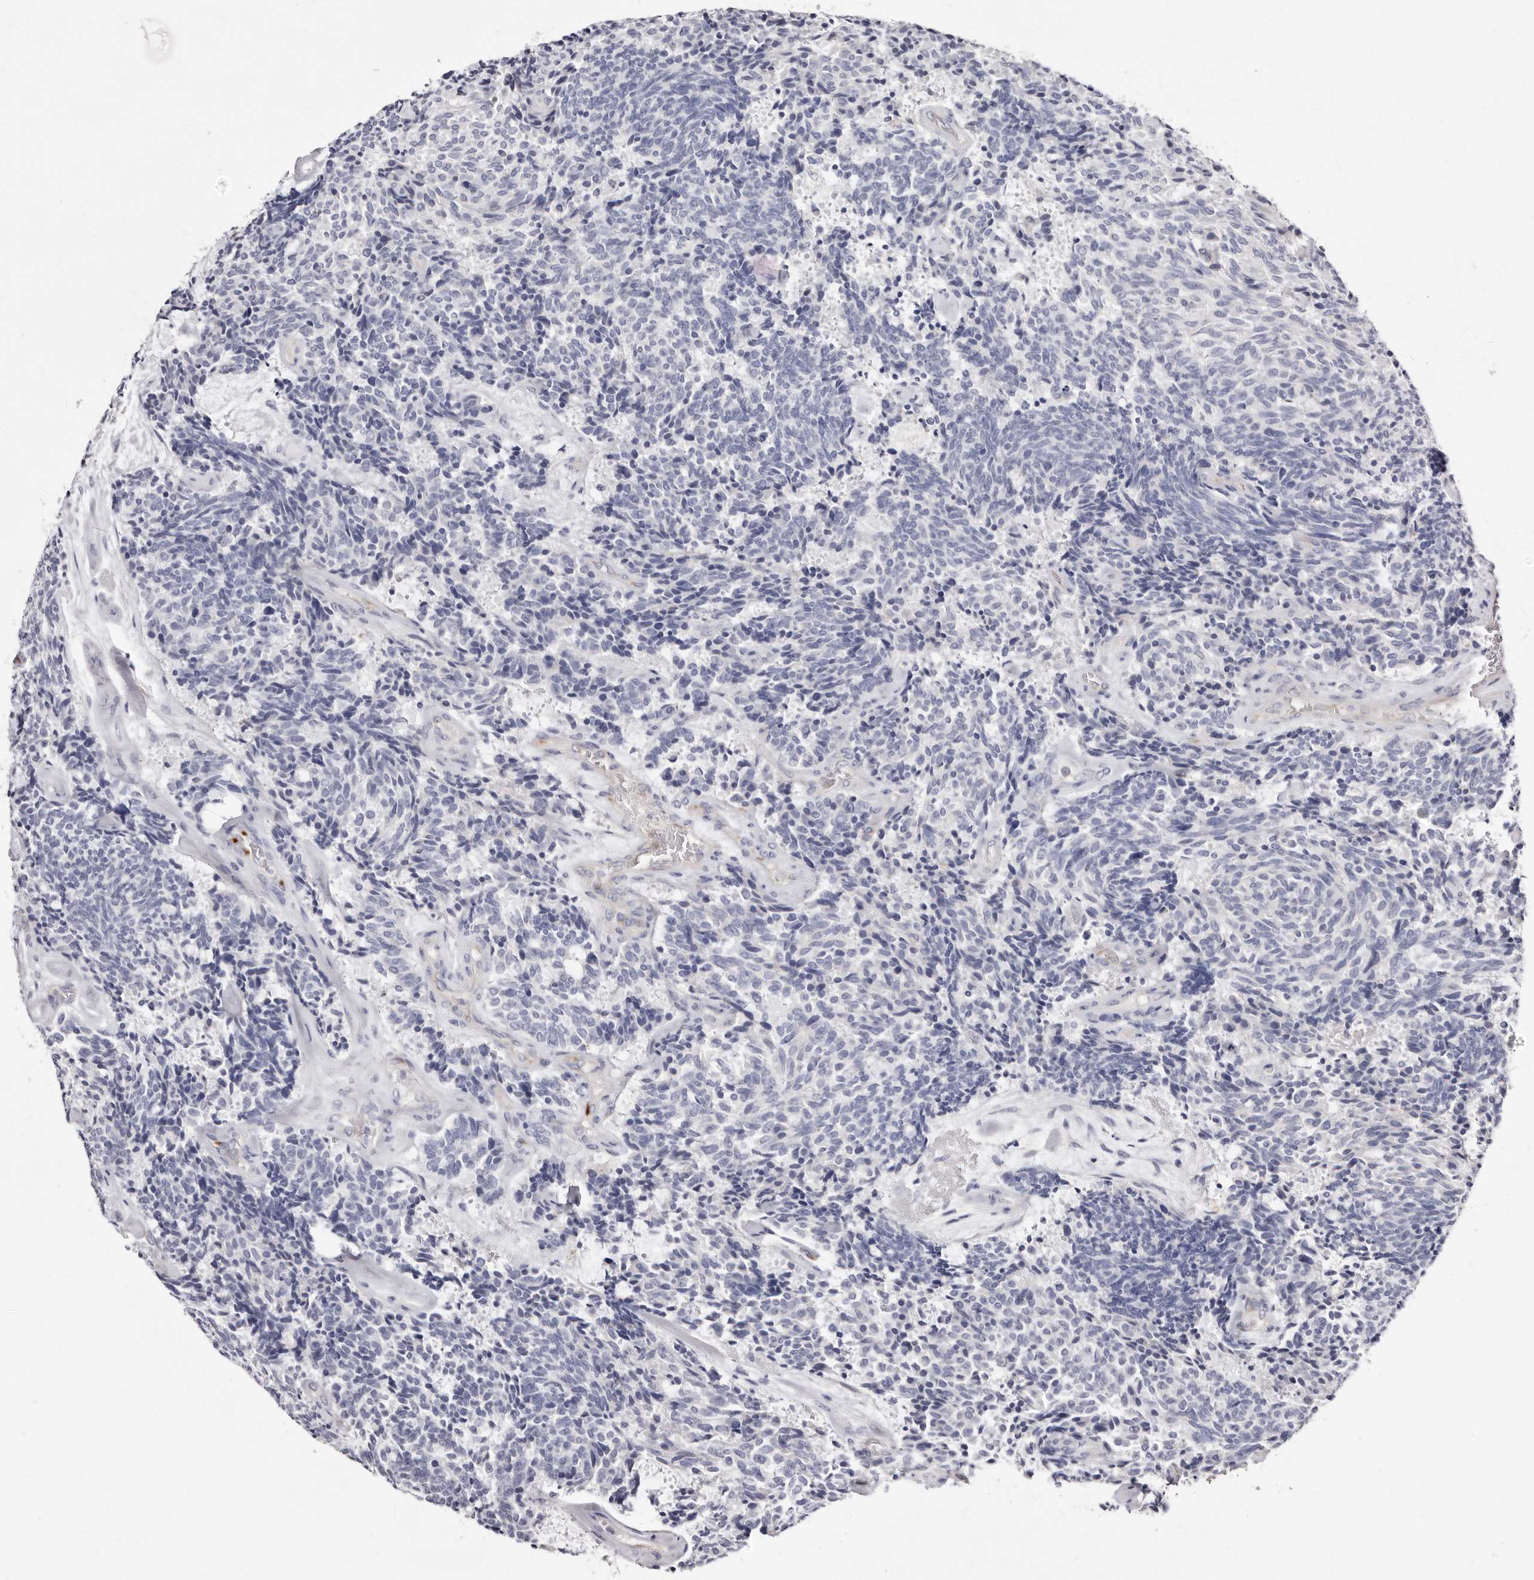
{"staining": {"intensity": "negative", "quantity": "none", "location": "none"}, "tissue": "carcinoid", "cell_type": "Tumor cells", "image_type": "cancer", "snomed": [{"axis": "morphology", "description": "Carcinoid, malignant, NOS"}, {"axis": "topography", "description": "Pancreas"}], "caption": "High power microscopy image of an immunohistochemistry histopathology image of carcinoid, revealing no significant expression in tumor cells.", "gene": "S1PR5", "patient": {"sex": "female", "age": 54}}